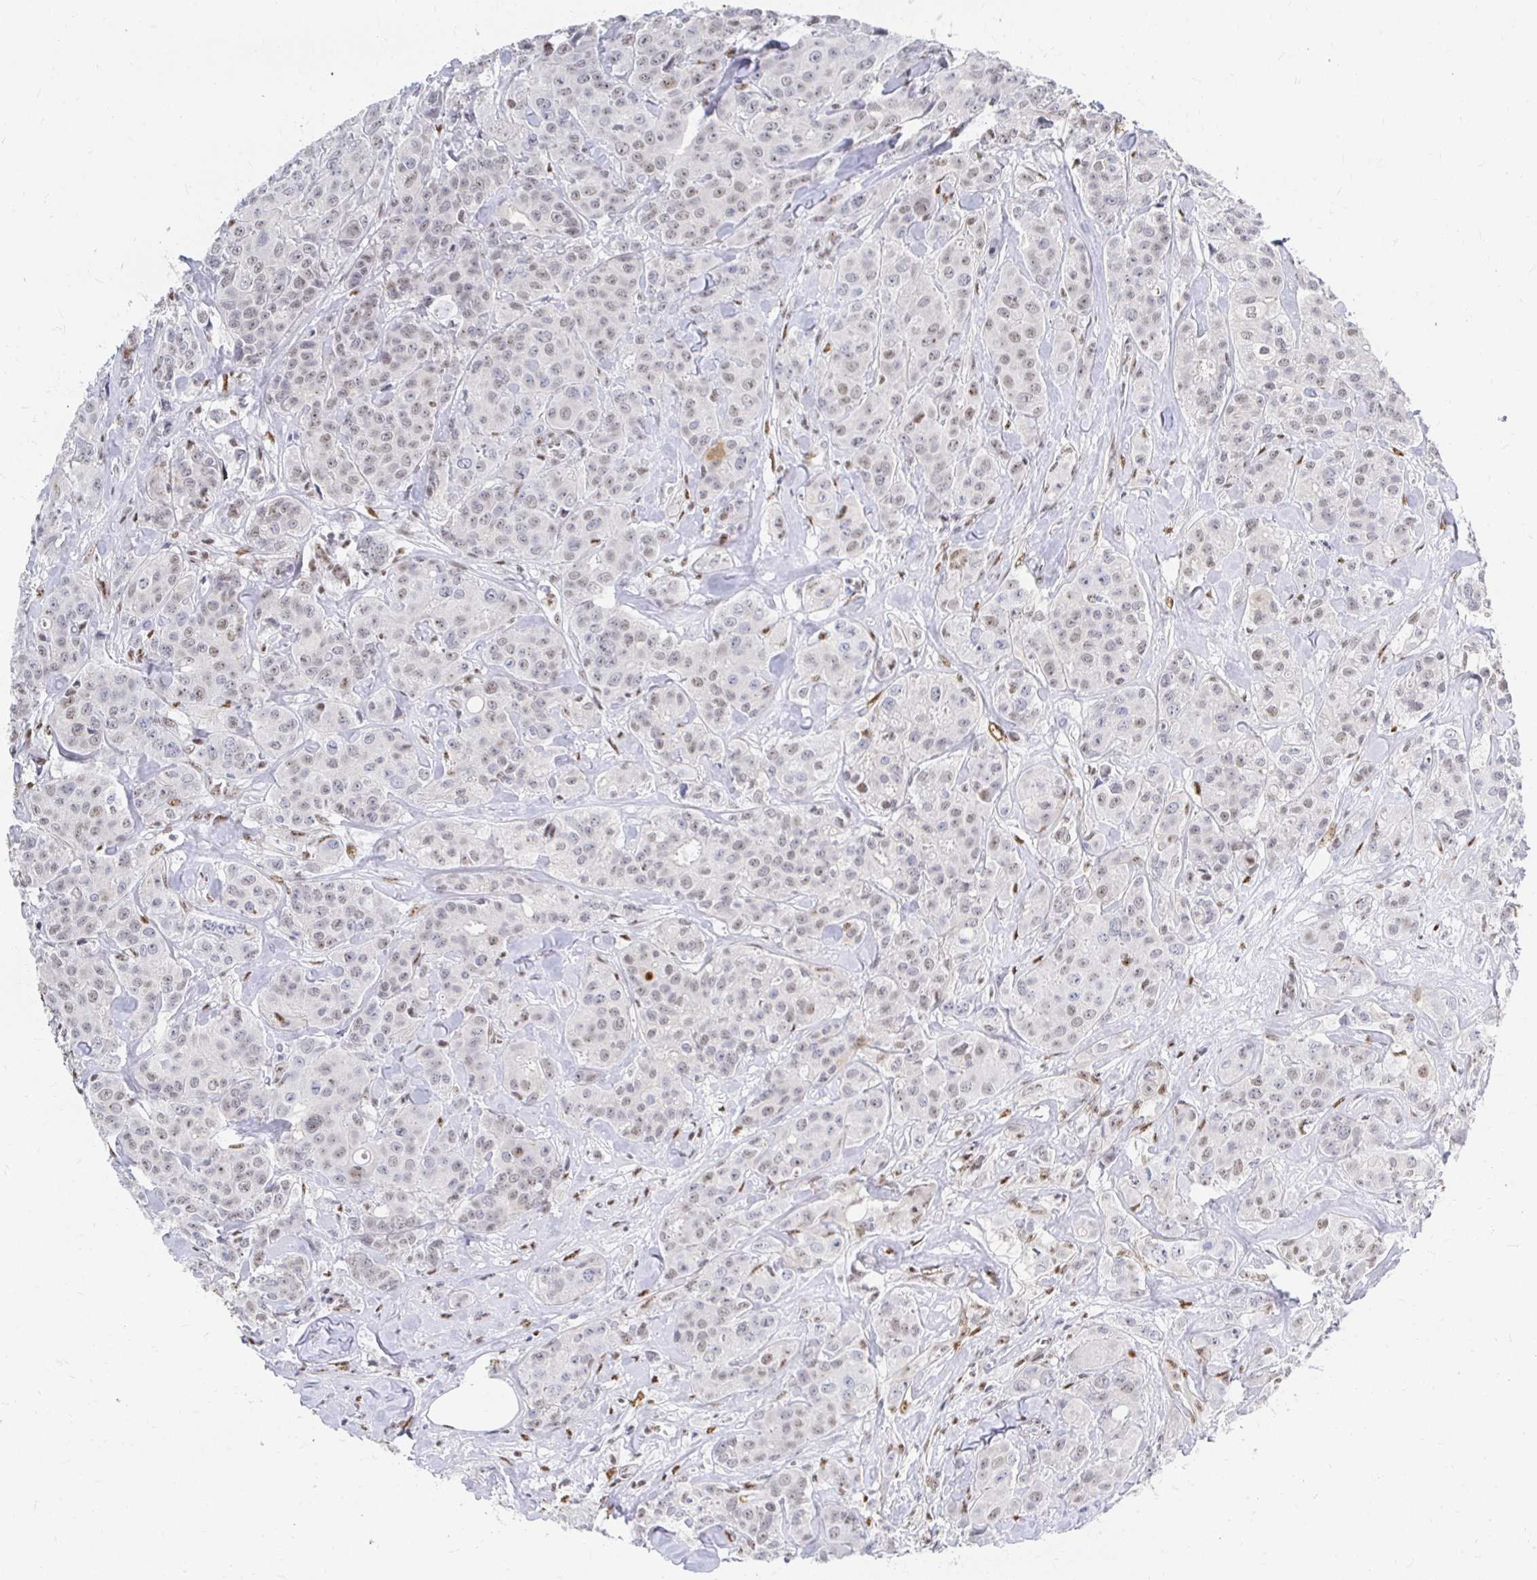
{"staining": {"intensity": "weak", "quantity": "<25%", "location": "nuclear"}, "tissue": "breast cancer", "cell_type": "Tumor cells", "image_type": "cancer", "snomed": [{"axis": "morphology", "description": "Normal tissue, NOS"}, {"axis": "morphology", "description": "Duct carcinoma"}, {"axis": "topography", "description": "Breast"}], "caption": "Tumor cells are negative for brown protein staining in breast cancer. (DAB (3,3'-diaminobenzidine) immunohistochemistry visualized using brightfield microscopy, high magnification).", "gene": "CLIC3", "patient": {"sex": "female", "age": 43}}